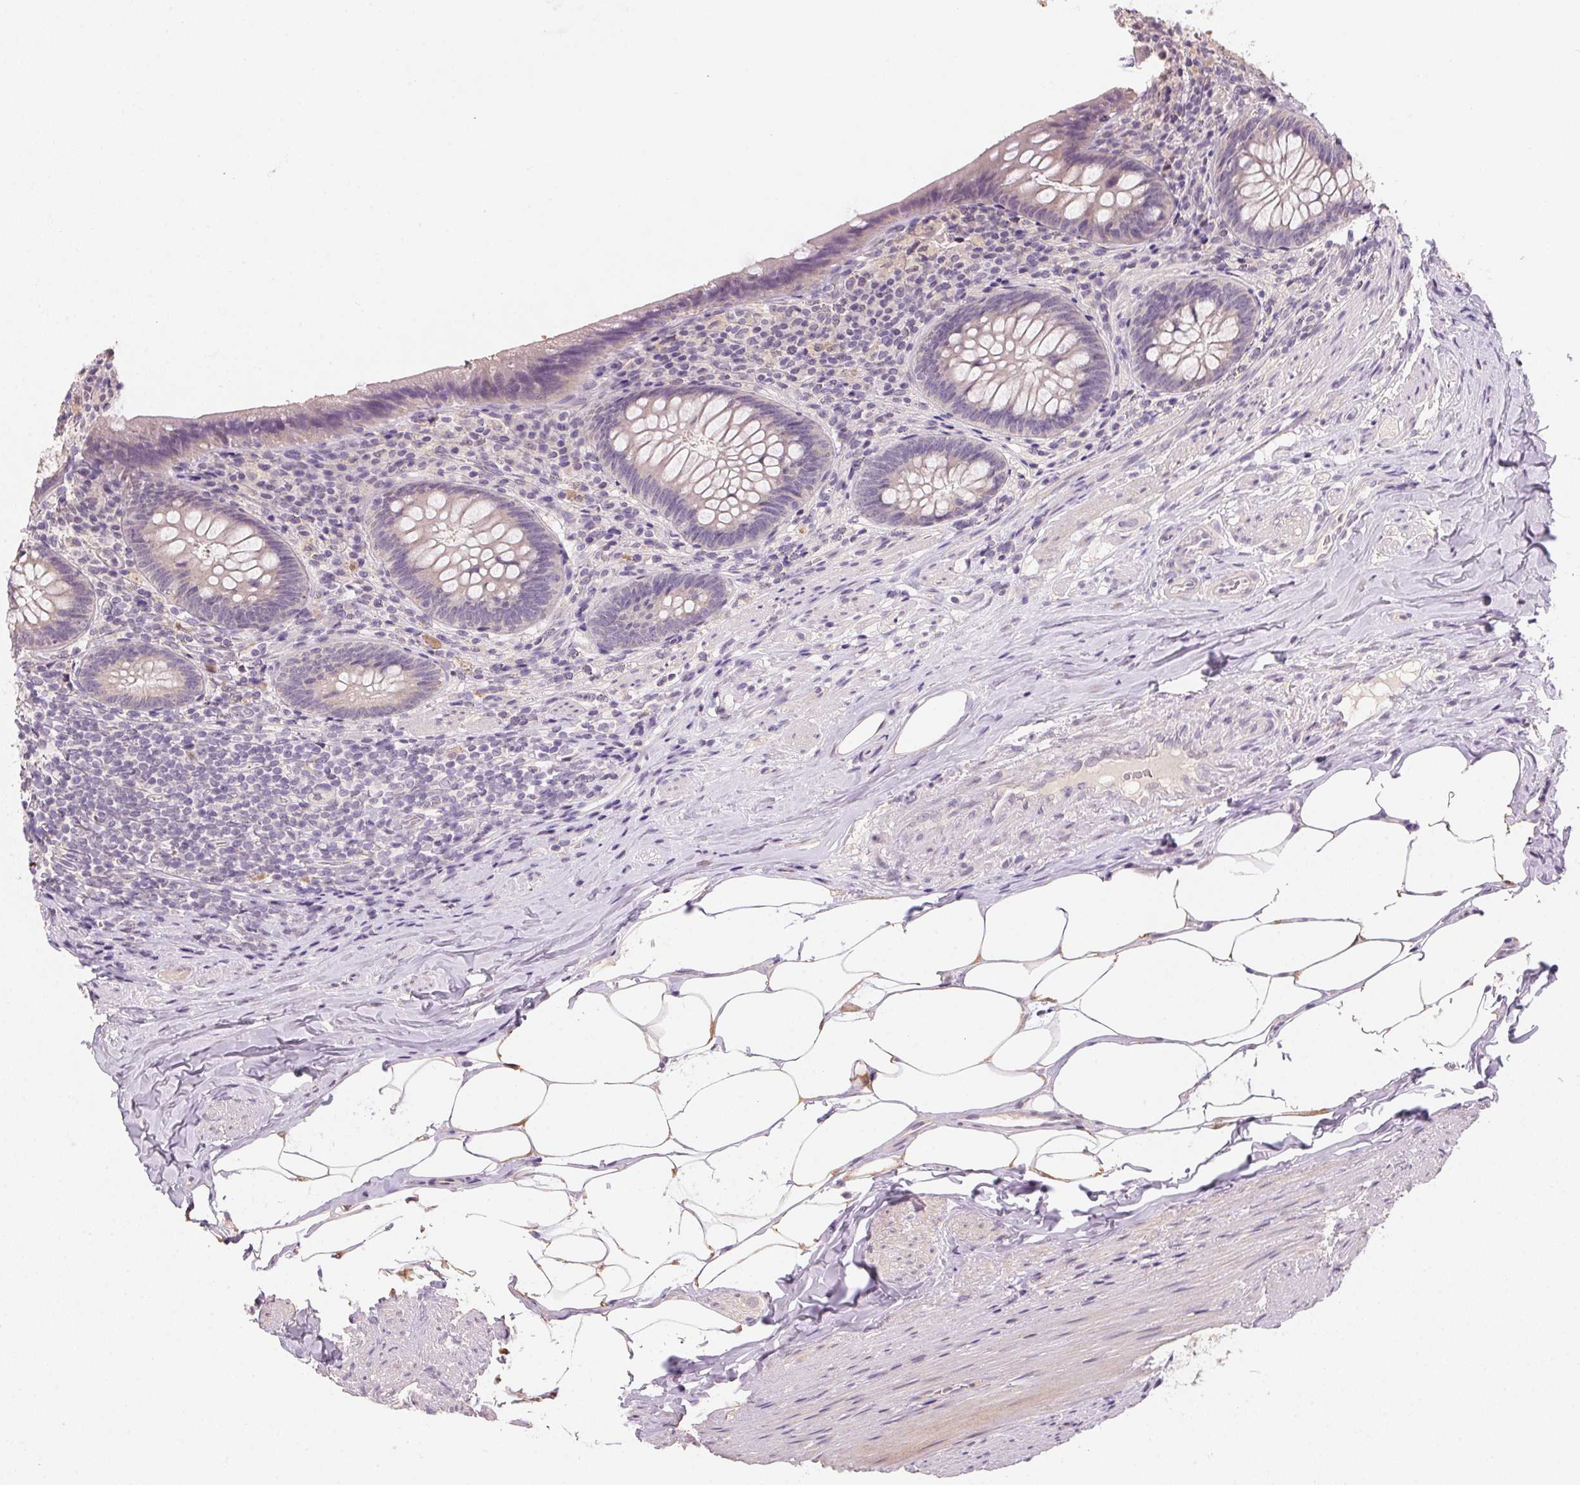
{"staining": {"intensity": "negative", "quantity": "none", "location": "none"}, "tissue": "appendix", "cell_type": "Glandular cells", "image_type": "normal", "snomed": [{"axis": "morphology", "description": "Normal tissue, NOS"}, {"axis": "topography", "description": "Appendix"}], "caption": "An IHC micrograph of normal appendix is shown. There is no staining in glandular cells of appendix. (DAB (3,3'-diaminobenzidine) IHC, high magnification).", "gene": "ALDH8A1", "patient": {"sex": "male", "age": 47}}